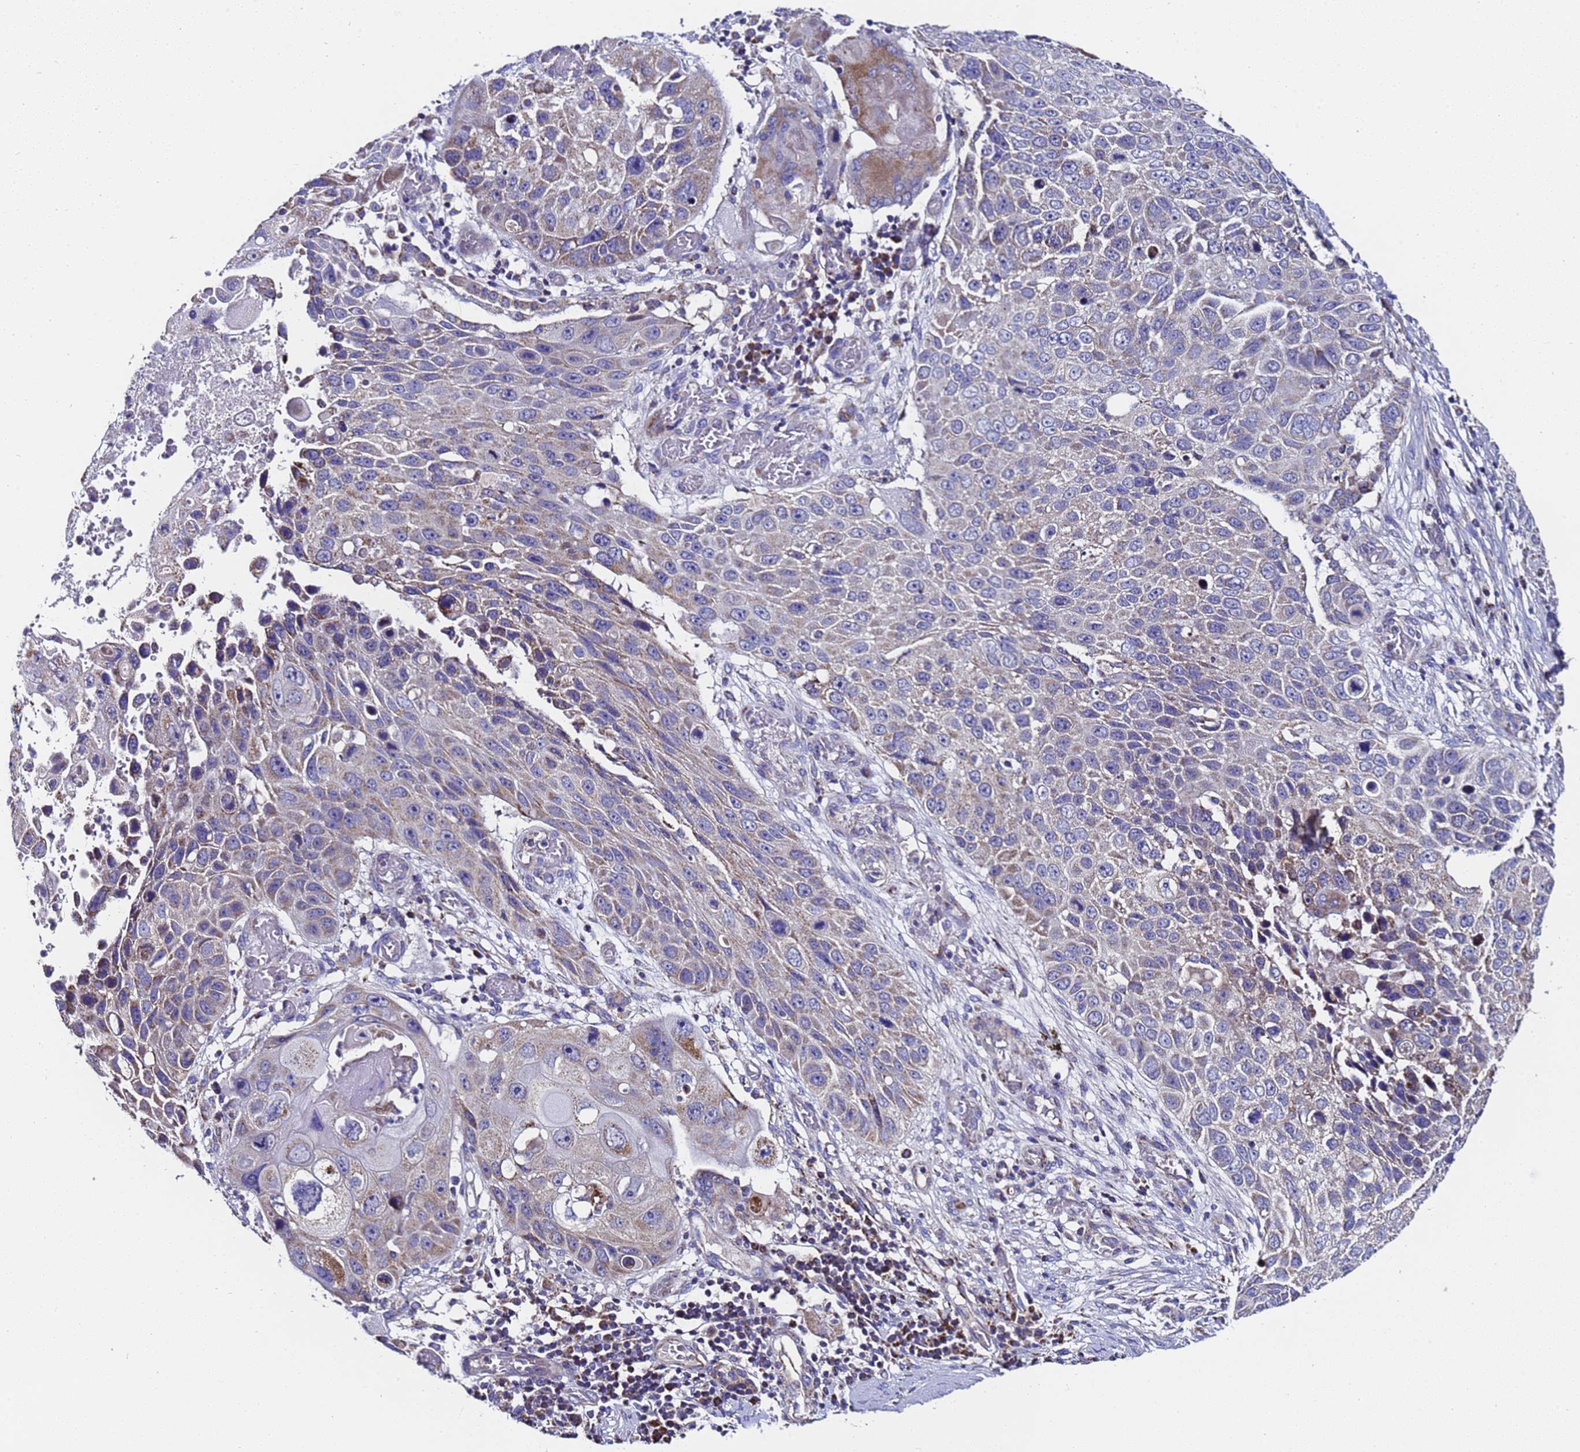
{"staining": {"intensity": "moderate", "quantity": "<25%", "location": "cytoplasmic/membranous"}, "tissue": "lung cancer", "cell_type": "Tumor cells", "image_type": "cancer", "snomed": [{"axis": "morphology", "description": "Squamous cell carcinoma, NOS"}, {"axis": "topography", "description": "Lung"}], "caption": "Human squamous cell carcinoma (lung) stained with a protein marker shows moderate staining in tumor cells.", "gene": "MRPS12", "patient": {"sex": "male", "age": 61}}